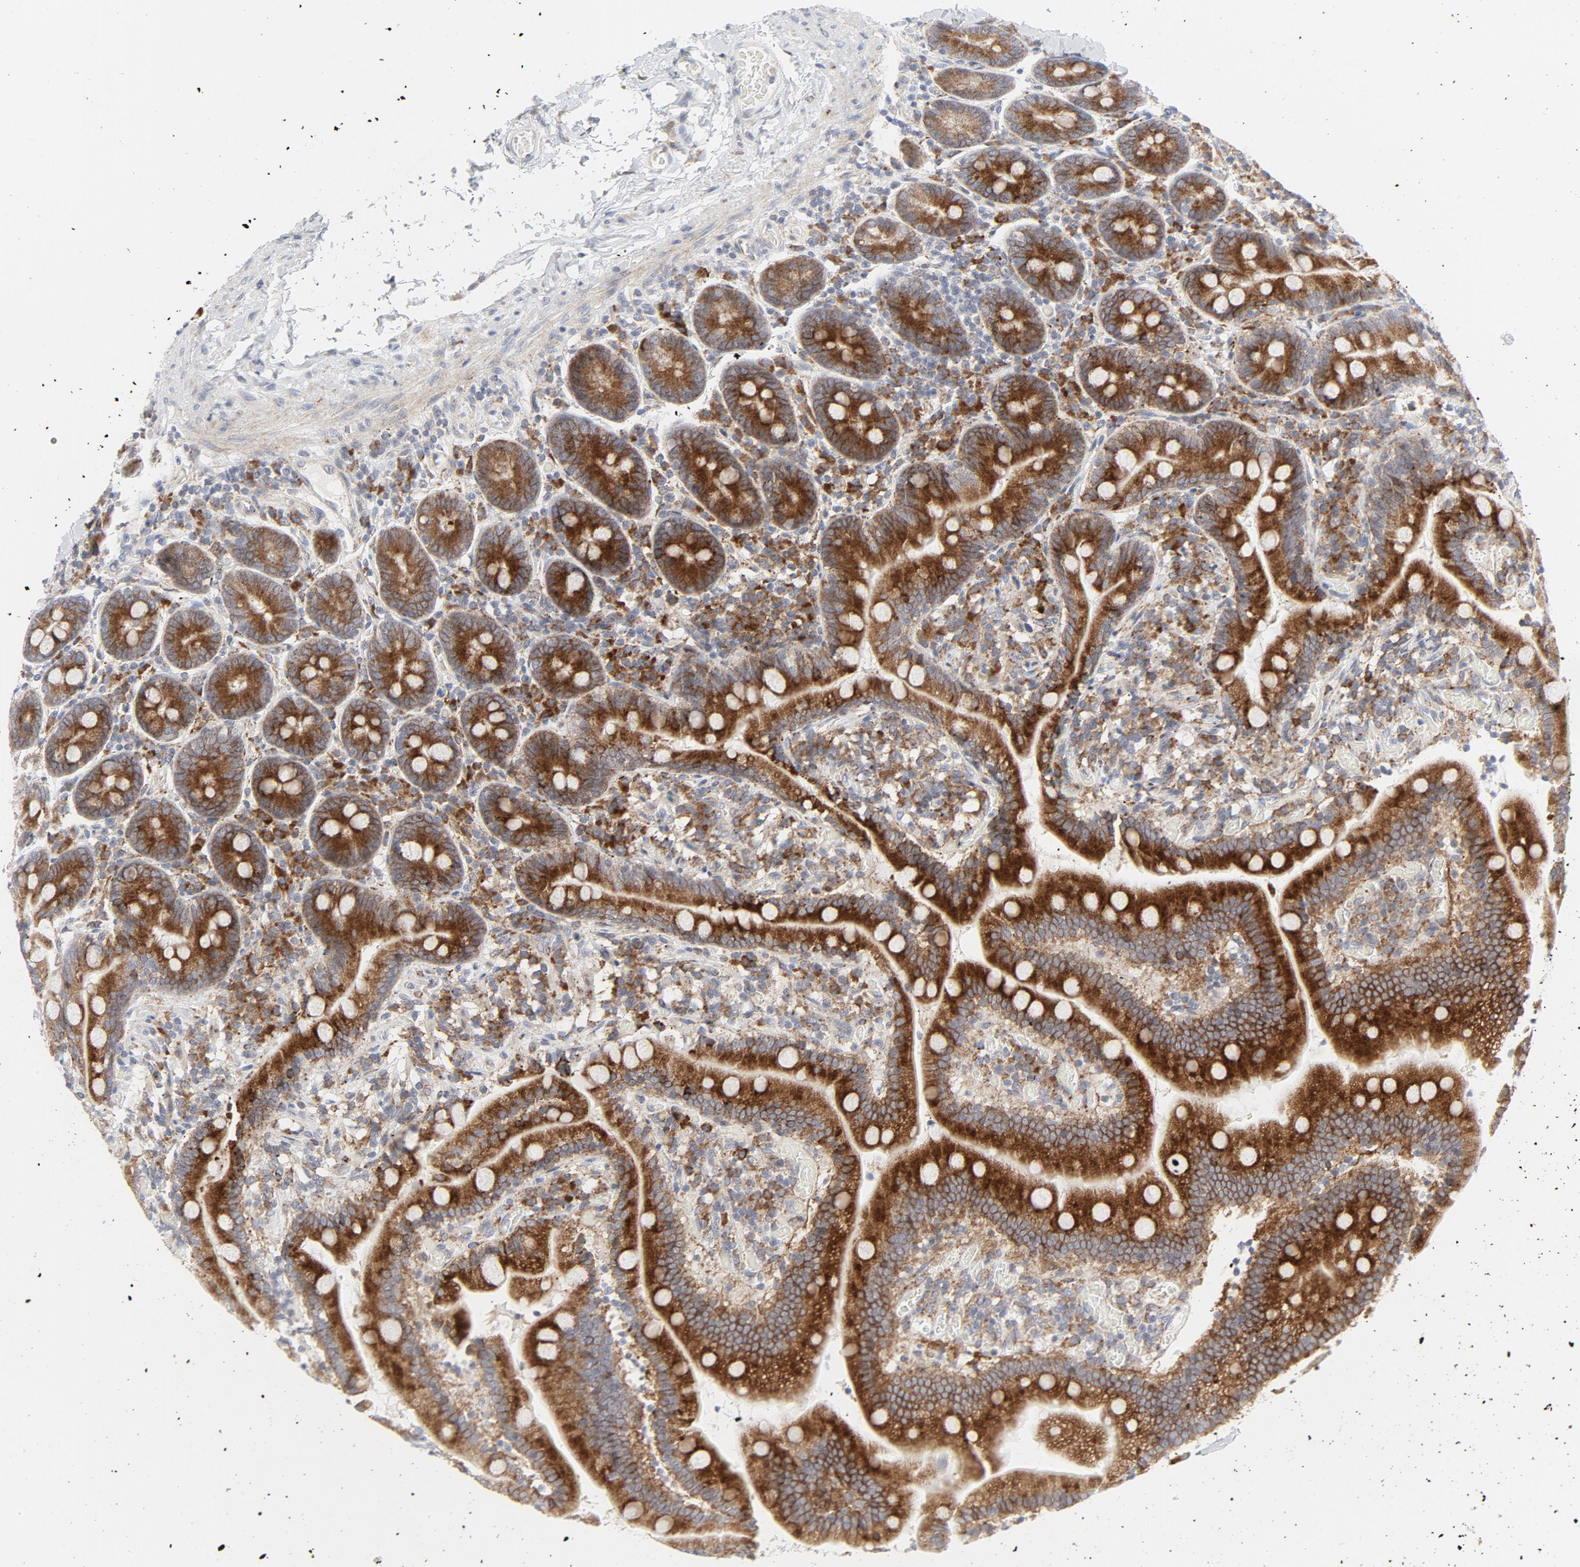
{"staining": {"intensity": "strong", "quantity": ">75%", "location": "cytoplasmic/membranous"}, "tissue": "duodenum", "cell_type": "Glandular cells", "image_type": "normal", "snomed": [{"axis": "morphology", "description": "Normal tissue, NOS"}, {"axis": "topography", "description": "Duodenum"}], "caption": "Brown immunohistochemical staining in normal duodenum exhibits strong cytoplasmic/membranous staining in about >75% of glandular cells. (DAB IHC, brown staining for protein, blue staining for nuclei).", "gene": "LRP6", "patient": {"sex": "male", "age": 66}}